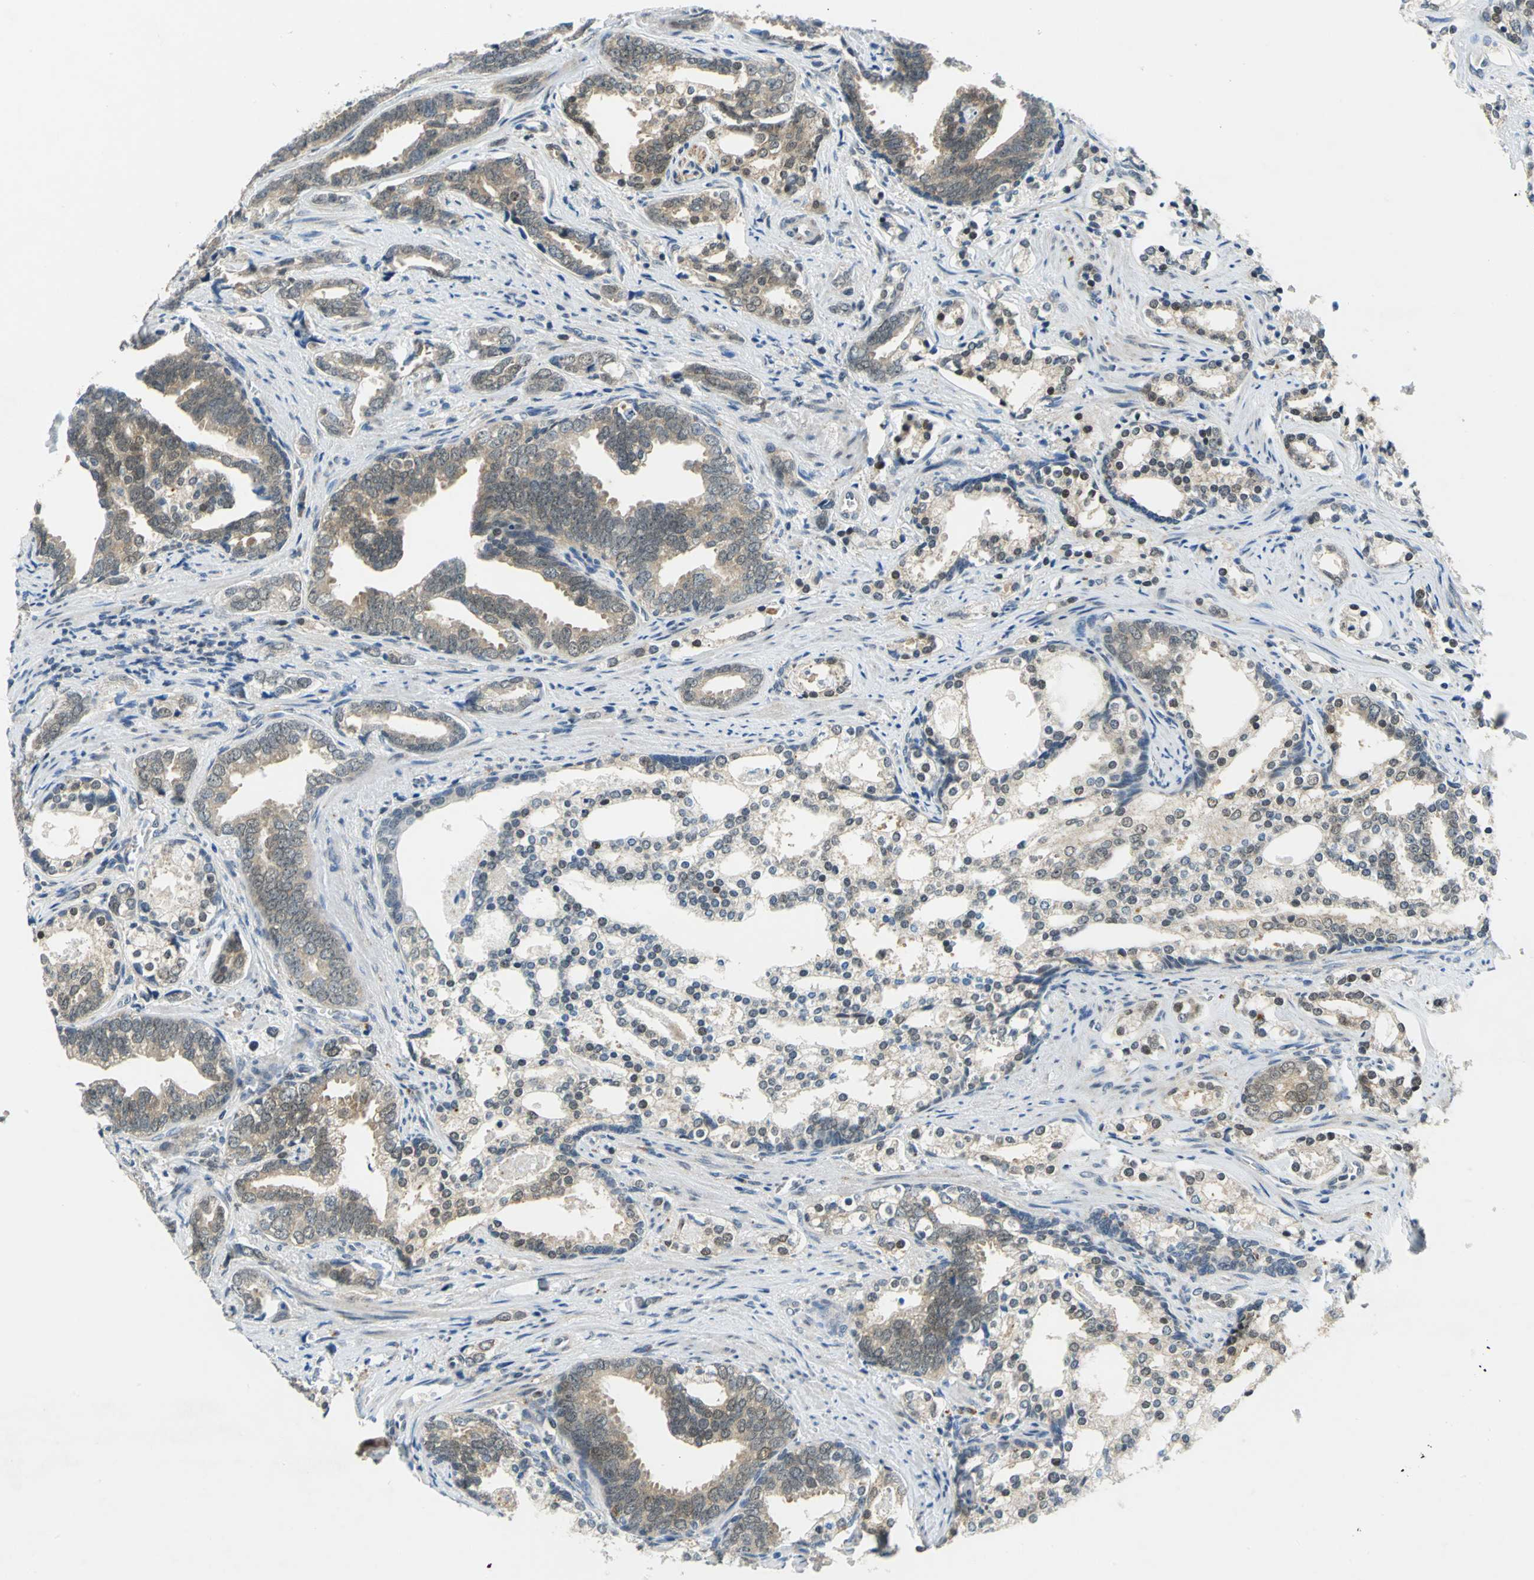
{"staining": {"intensity": "weak", "quantity": ">75%", "location": "cytoplasmic/membranous"}, "tissue": "prostate cancer", "cell_type": "Tumor cells", "image_type": "cancer", "snomed": [{"axis": "morphology", "description": "Adenocarcinoma, Medium grade"}, {"axis": "topography", "description": "Prostate"}], "caption": "Protein staining of prostate cancer tissue reveals weak cytoplasmic/membranous staining in approximately >75% of tumor cells. (Stains: DAB (3,3'-diaminobenzidine) in brown, nuclei in blue, Microscopy: brightfield microscopy at high magnification).", "gene": "PIN1", "patient": {"sex": "male", "age": 67}}